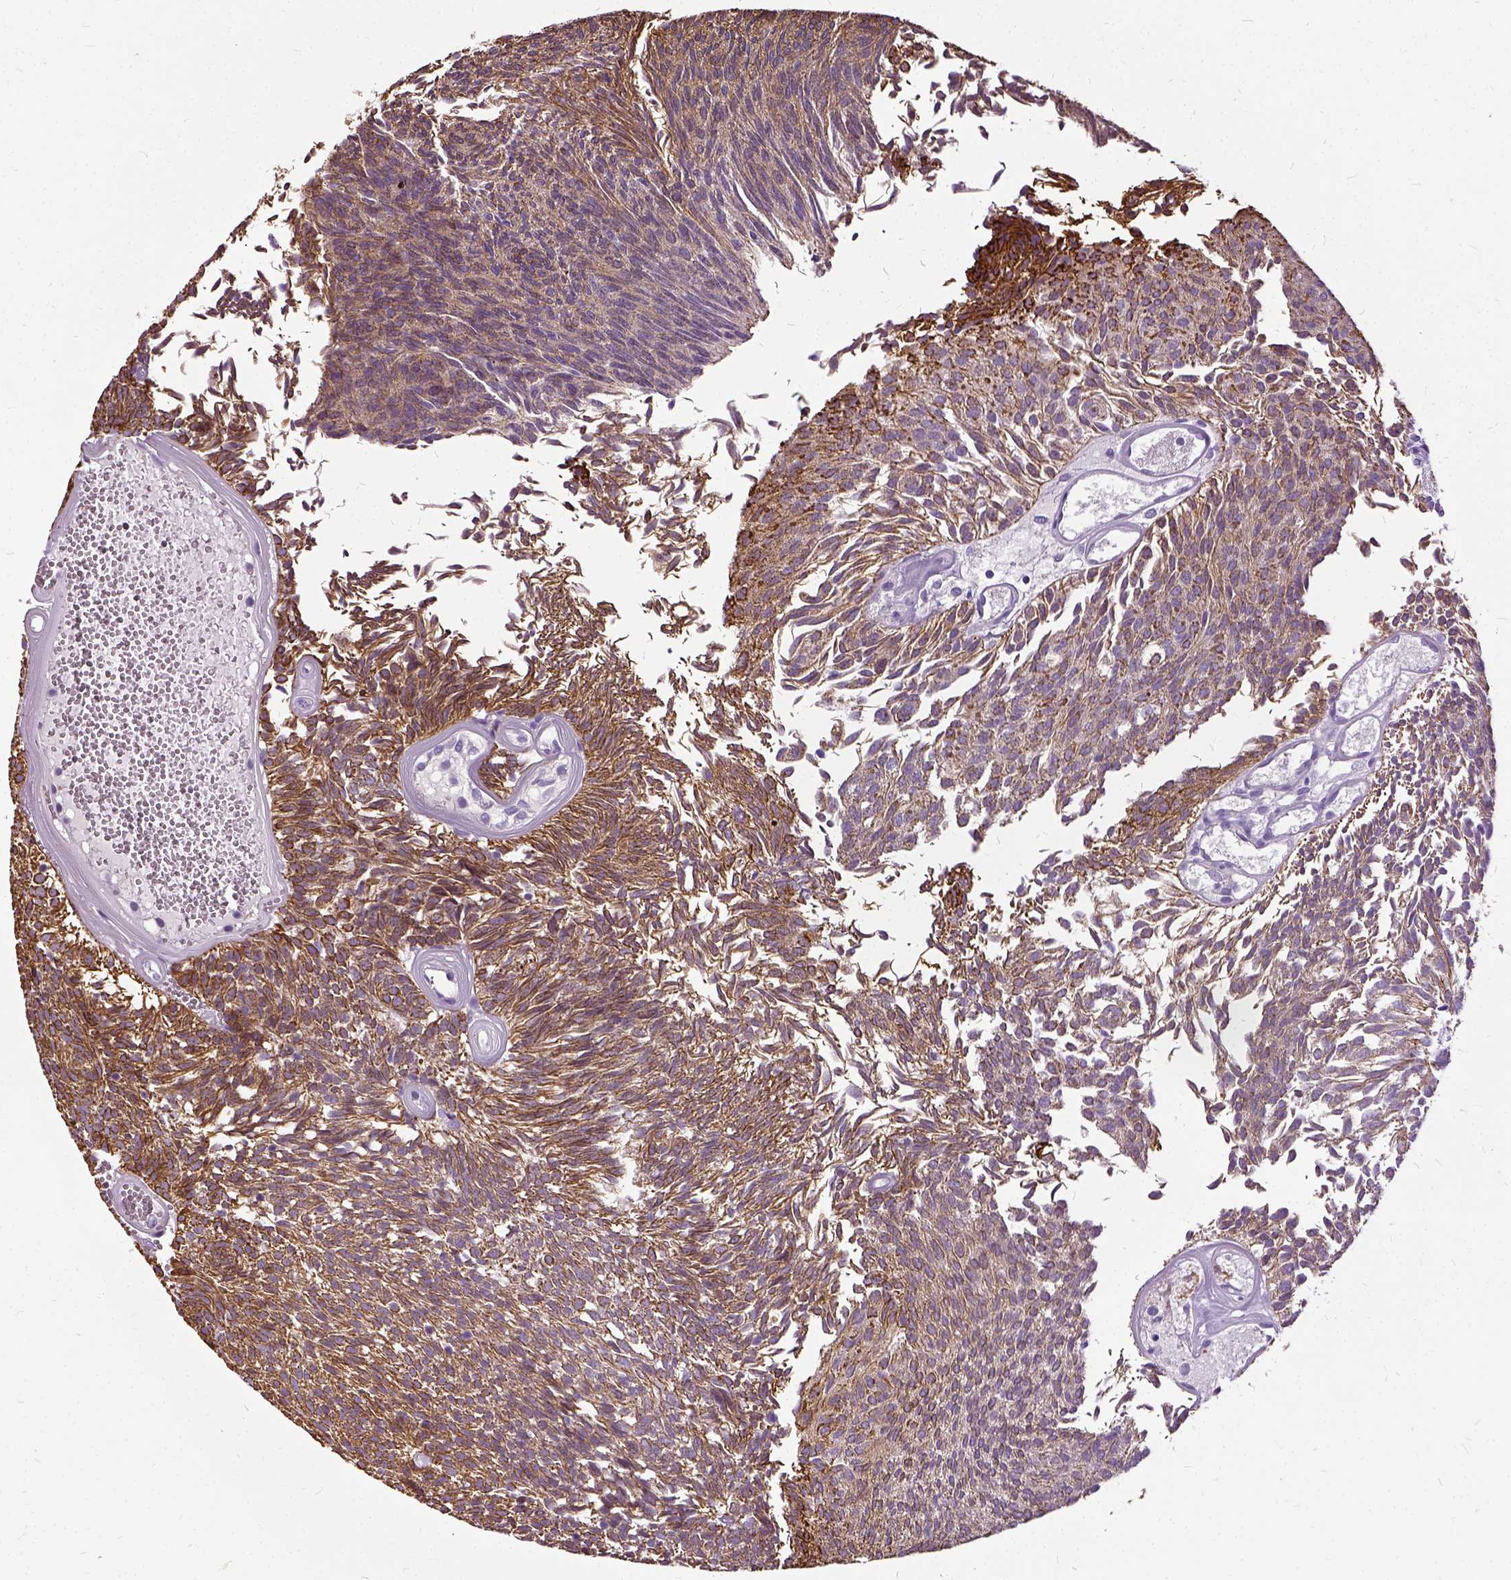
{"staining": {"intensity": "strong", "quantity": ">75%", "location": "cytoplasmic/membranous"}, "tissue": "urothelial cancer", "cell_type": "Tumor cells", "image_type": "cancer", "snomed": [{"axis": "morphology", "description": "Urothelial carcinoma, Low grade"}, {"axis": "topography", "description": "Urinary bladder"}], "caption": "Brown immunohistochemical staining in urothelial carcinoma (low-grade) demonstrates strong cytoplasmic/membranous staining in about >75% of tumor cells.", "gene": "ILRUN", "patient": {"sex": "male", "age": 77}}